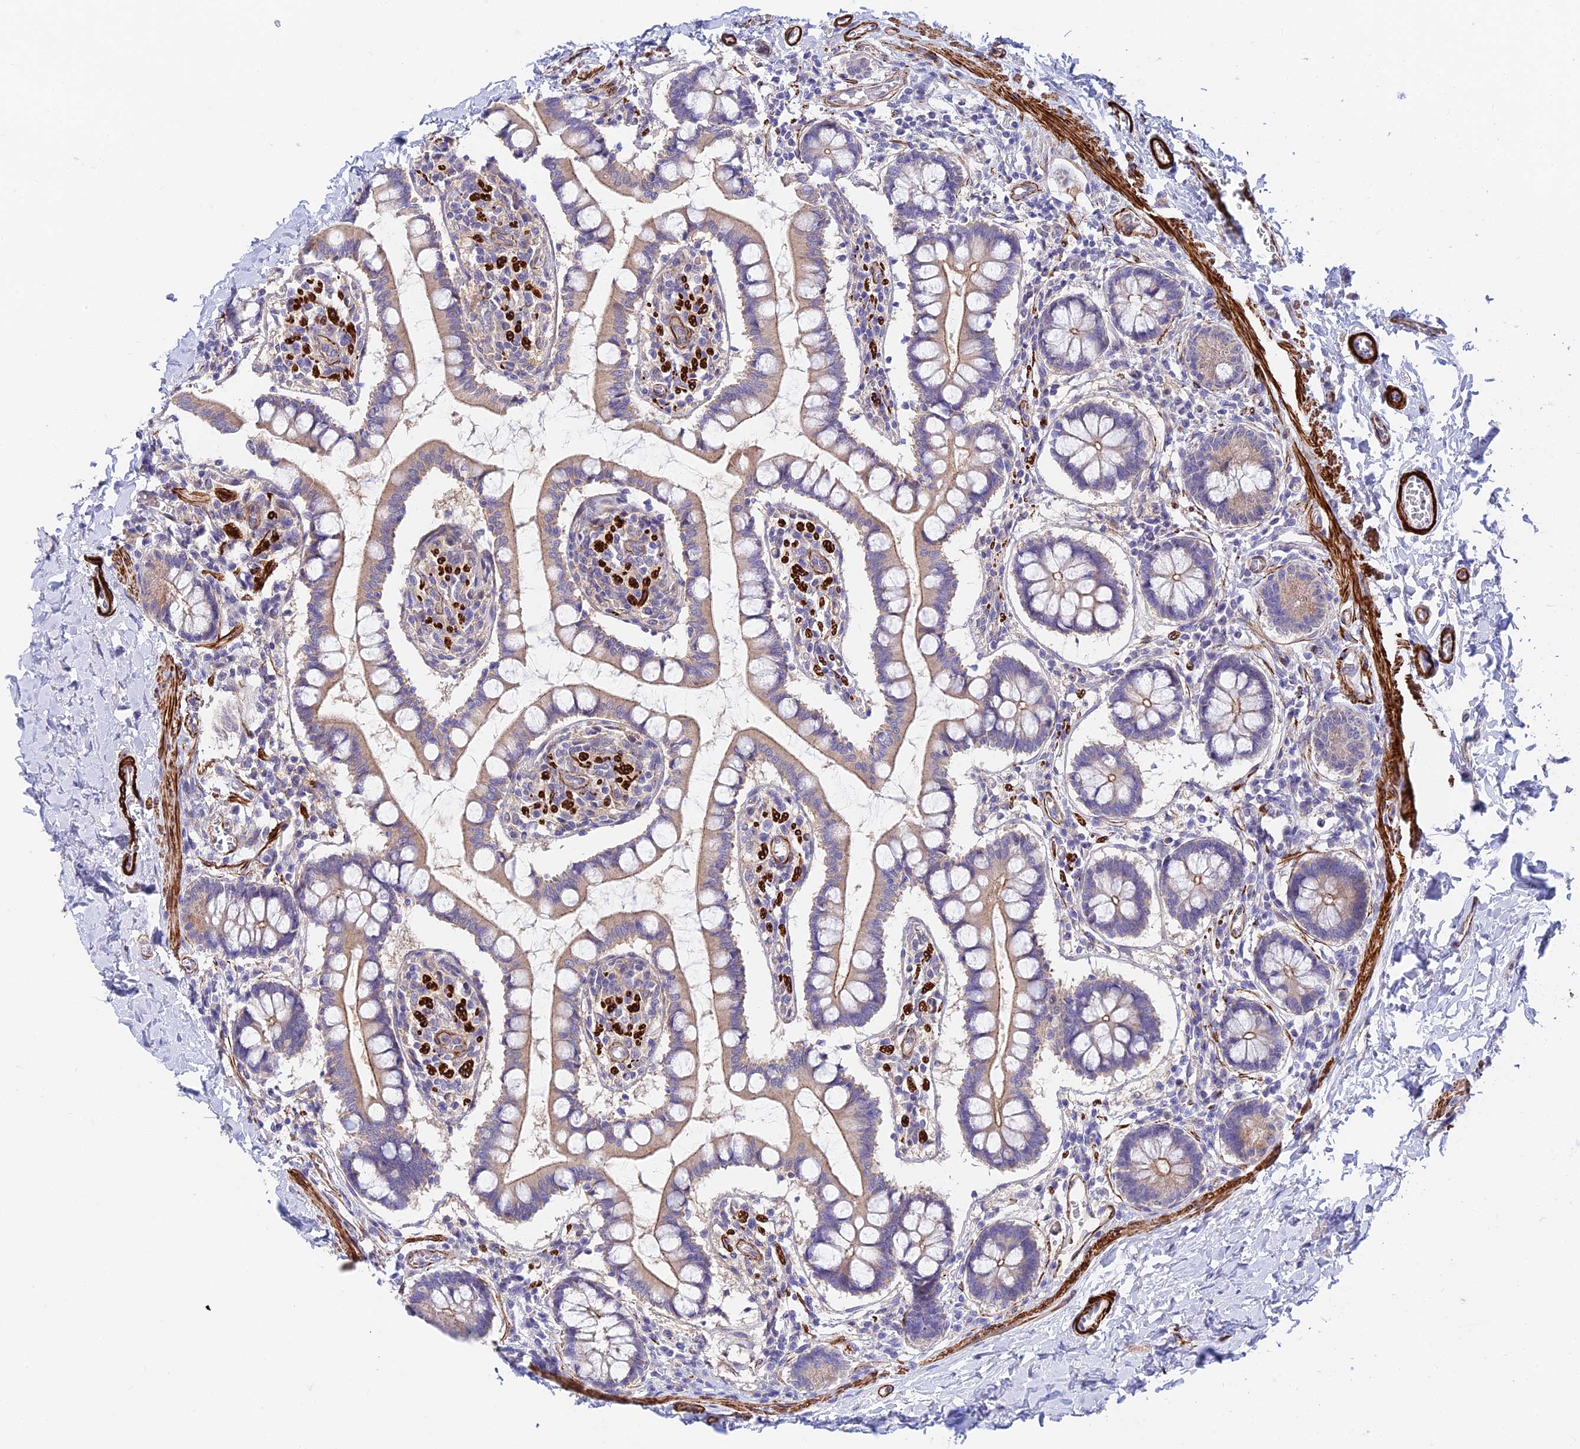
{"staining": {"intensity": "moderate", "quantity": "25%-75%", "location": "cytoplasmic/membranous"}, "tissue": "small intestine", "cell_type": "Glandular cells", "image_type": "normal", "snomed": [{"axis": "morphology", "description": "Normal tissue, NOS"}, {"axis": "topography", "description": "Small intestine"}], "caption": "Moderate cytoplasmic/membranous expression for a protein is seen in about 25%-75% of glandular cells of unremarkable small intestine using immunohistochemistry (IHC).", "gene": "ANKRD50", "patient": {"sex": "male", "age": 52}}